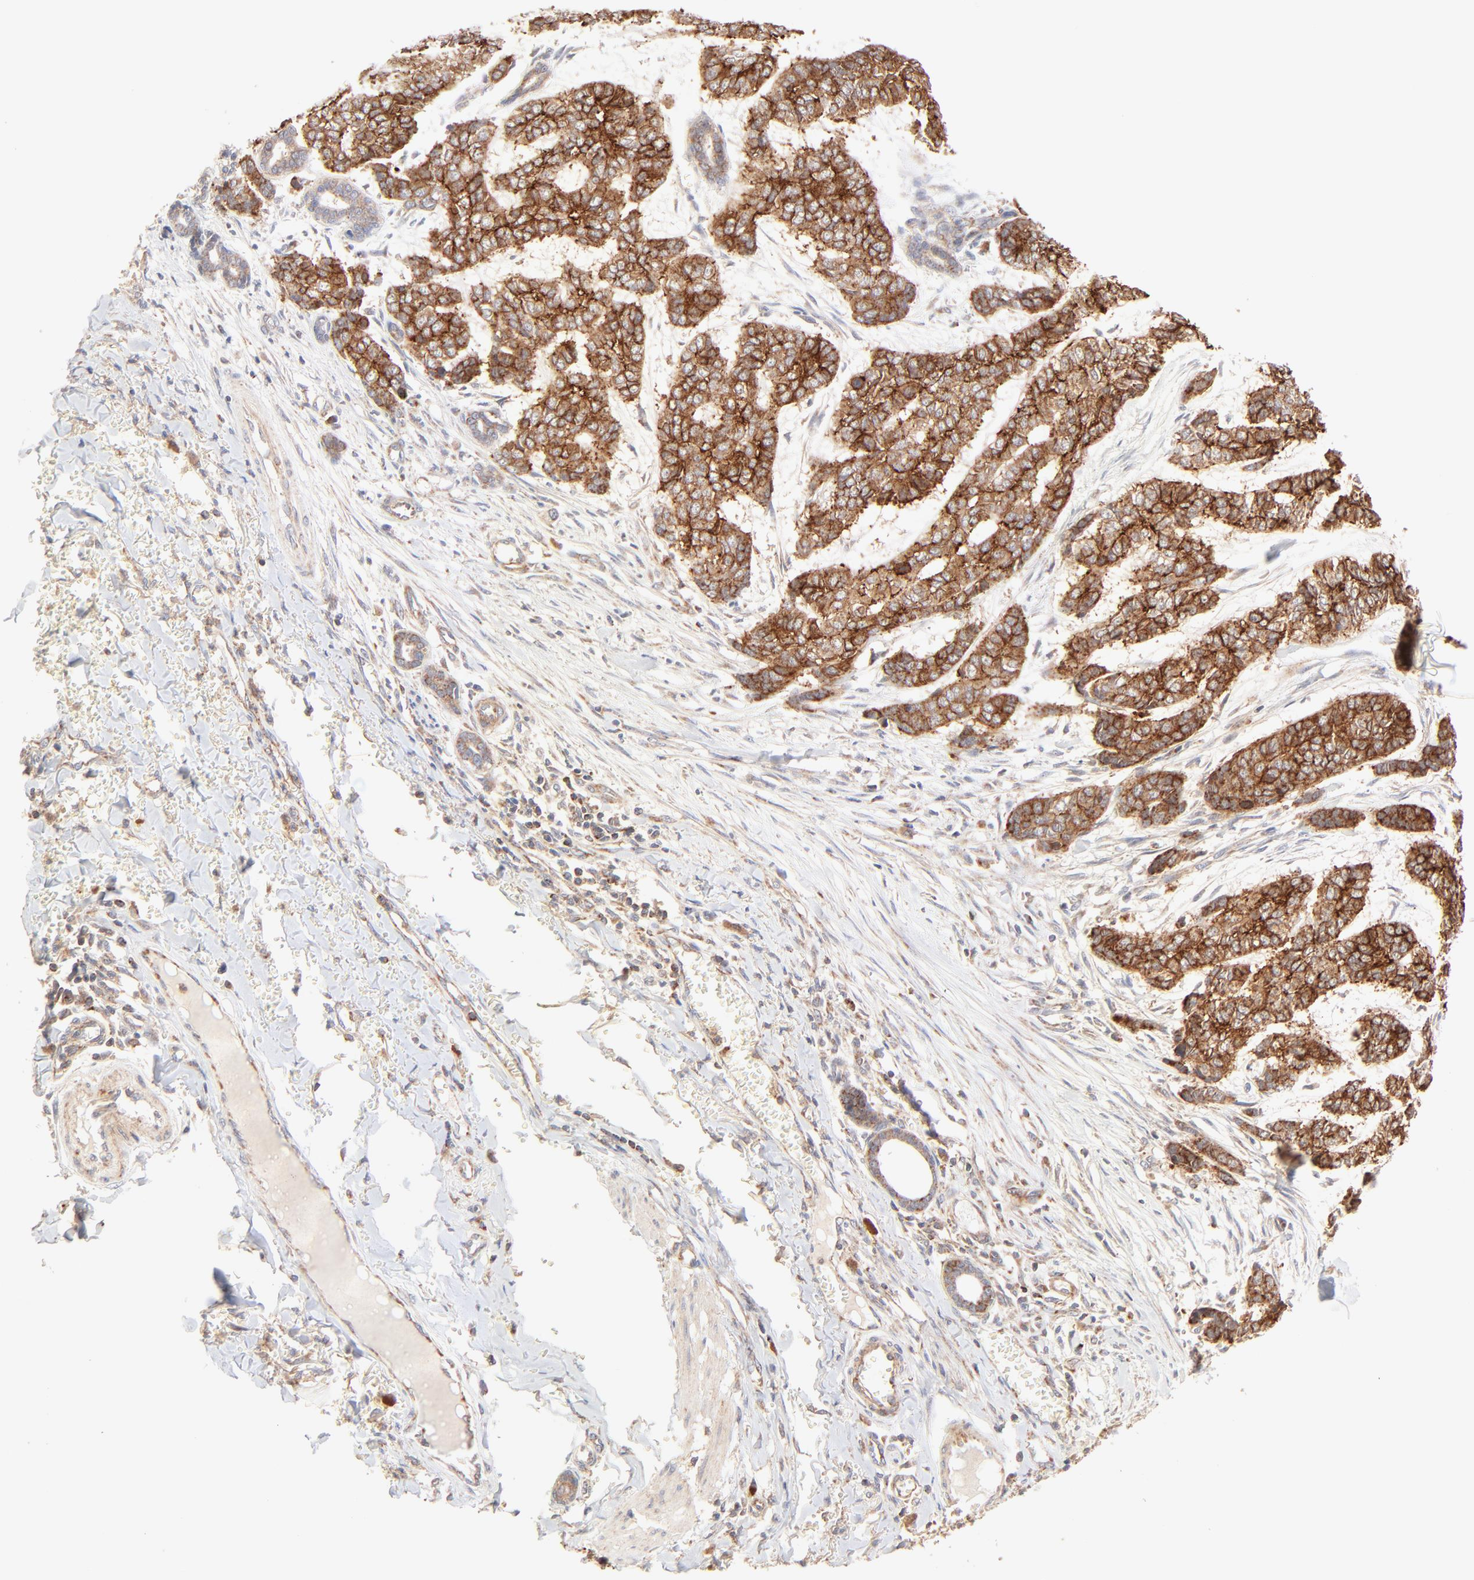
{"staining": {"intensity": "strong", "quantity": ">75%", "location": "cytoplasmic/membranous"}, "tissue": "skin cancer", "cell_type": "Tumor cells", "image_type": "cancer", "snomed": [{"axis": "morphology", "description": "Basal cell carcinoma"}, {"axis": "topography", "description": "Skin"}], "caption": "Tumor cells show high levels of strong cytoplasmic/membranous positivity in about >75% of cells in skin cancer.", "gene": "CSPG4", "patient": {"sex": "female", "age": 64}}